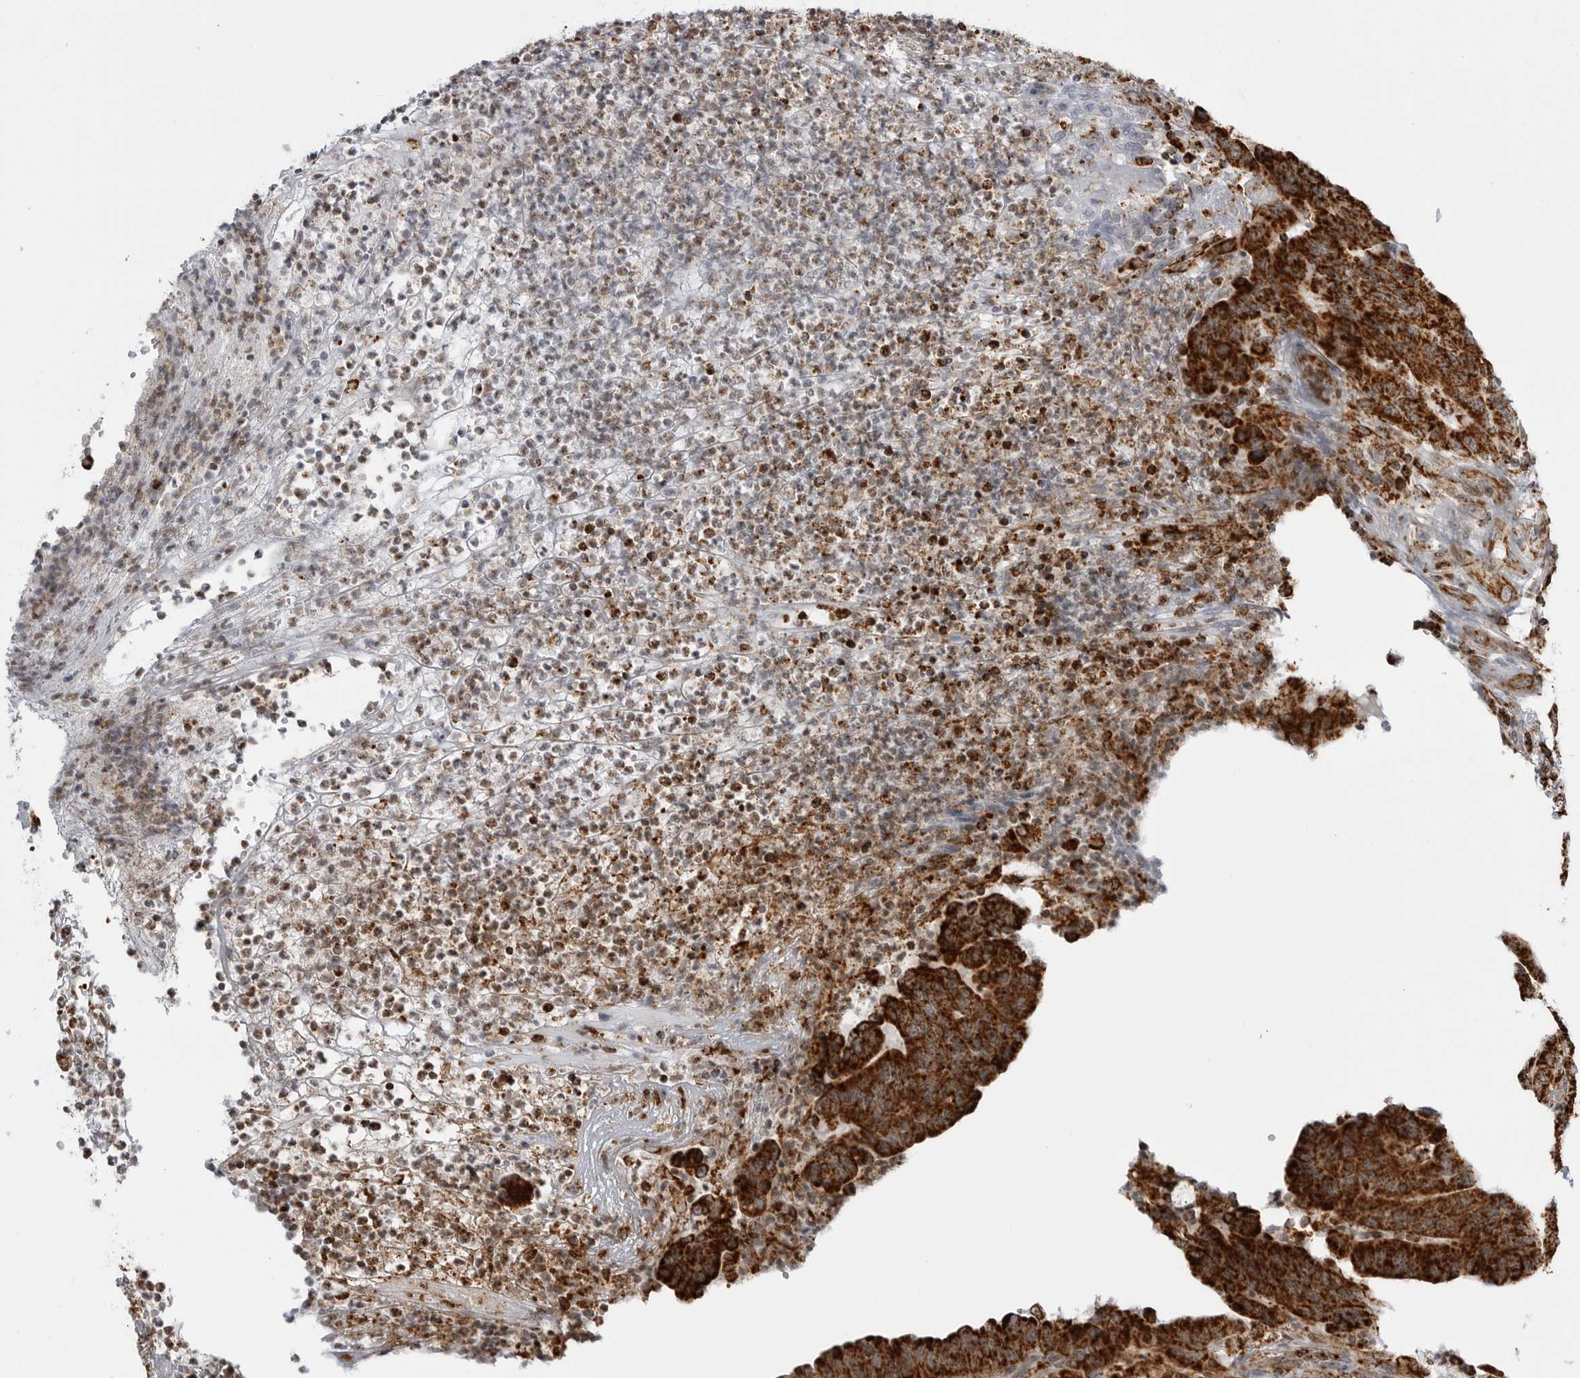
{"staining": {"intensity": "strong", "quantity": ">75%", "location": "cytoplasmic/membranous"}, "tissue": "colorectal cancer", "cell_type": "Tumor cells", "image_type": "cancer", "snomed": [{"axis": "morphology", "description": "Normal tissue, NOS"}, {"axis": "morphology", "description": "Adenocarcinoma, NOS"}, {"axis": "topography", "description": "Colon"}], "caption": "A histopathology image of colorectal cancer (adenocarcinoma) stained for a protein reveals strong cytoplasmic/membranous brown staining in tumor cells.", "gene": "COX5A", "patient": {"sex": "female", "age": 75}}